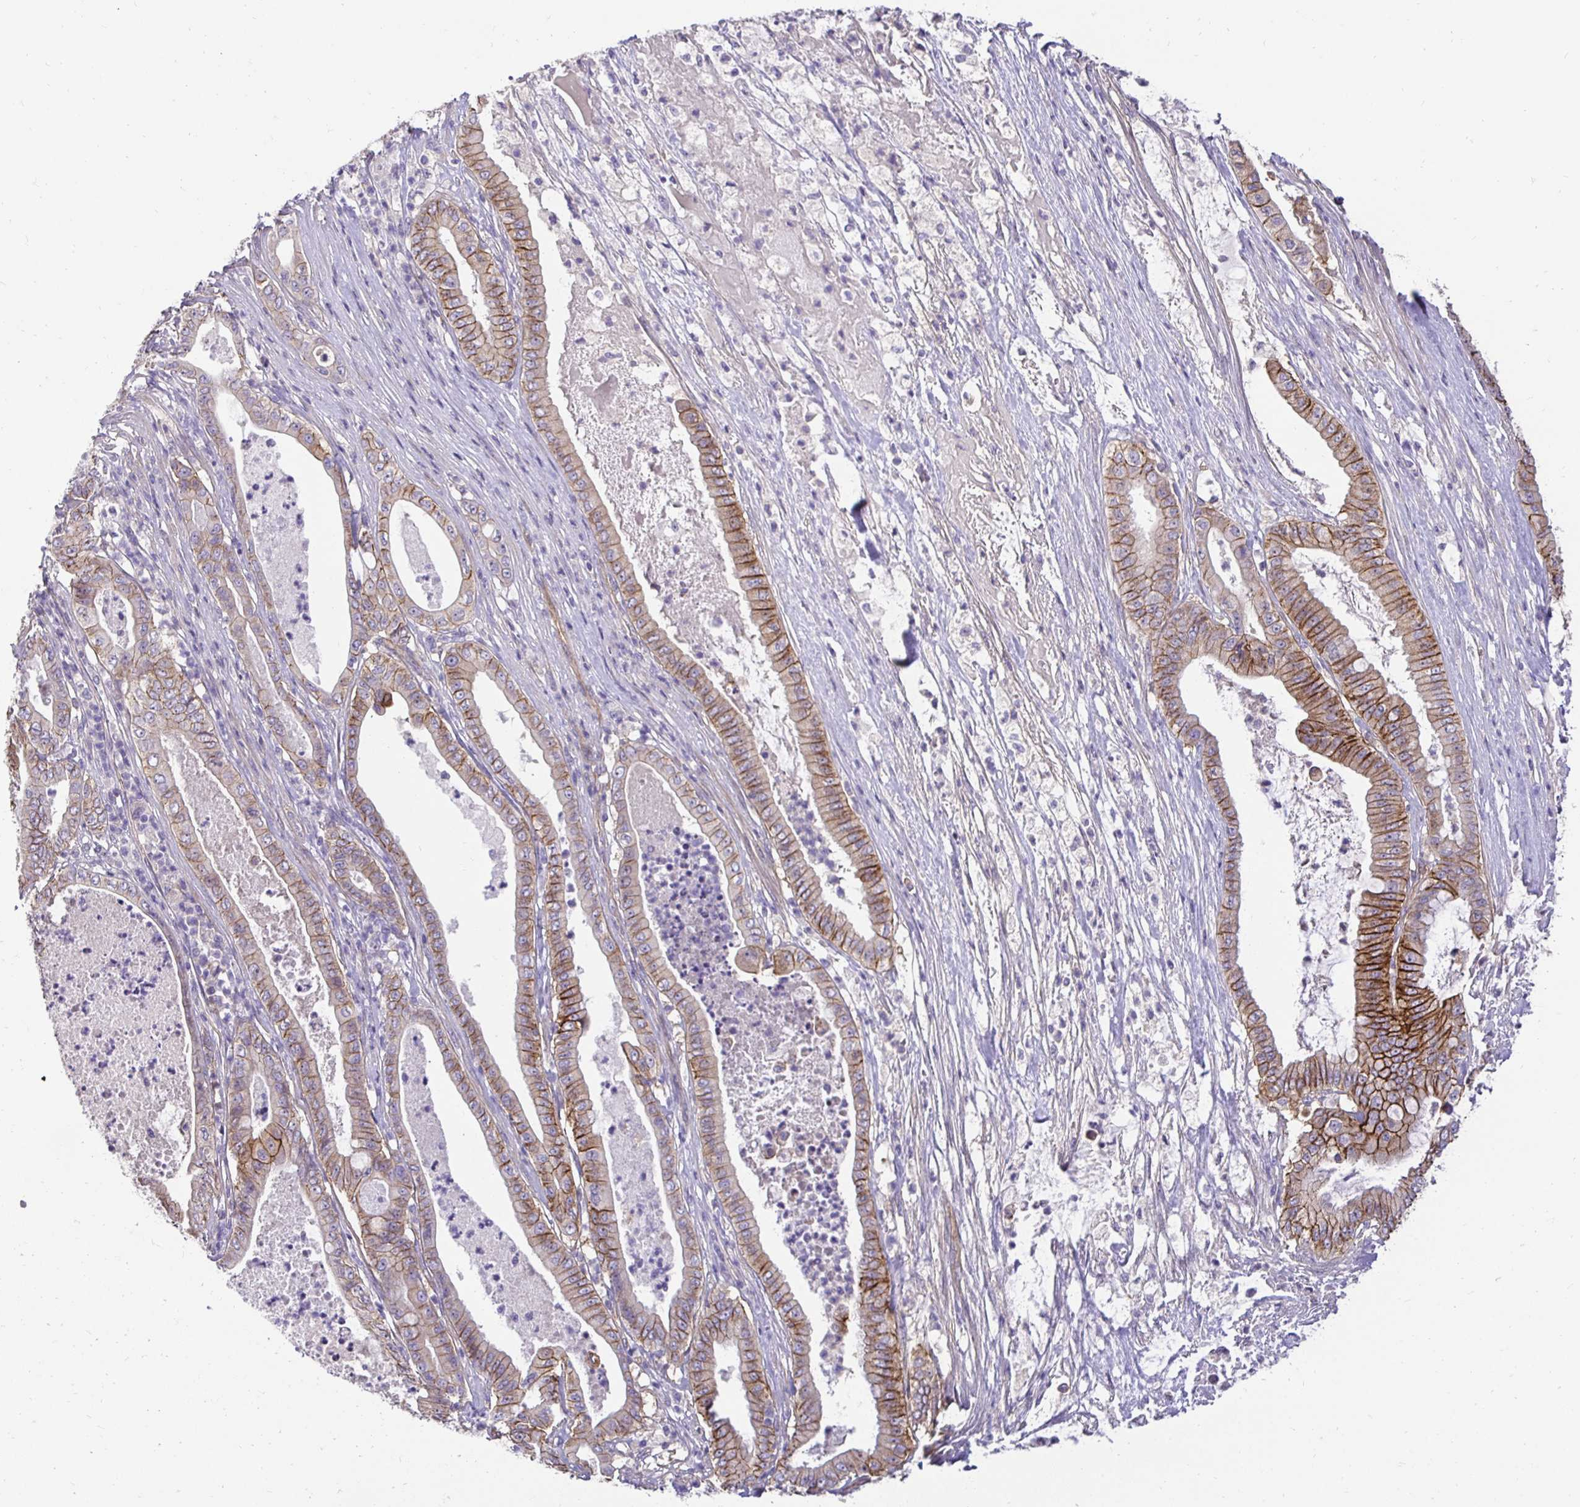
{"staining": {"intensity": "strong", "quantity": "25%-75%", "location": "cytoplasmic/membranous"}, "tissue": "pancreatic cancer", "cell_type": "Tumor cells", "image_type": "cancer", "snomed": [{"axis": "morphology", "description": "Adenocarcinoma, NOS"}, {"axis": "topography", "description": "Pancreas"}], "caption": "This photomicrograph displays IHC staining of human adenocarcinoma (pancreatic), with high strong cytoplasmic/membranous positivity in about 25%-75% of tumor cells.", "gene": "SLC9A1", "patient": {"sex": "male", "age": 71}}